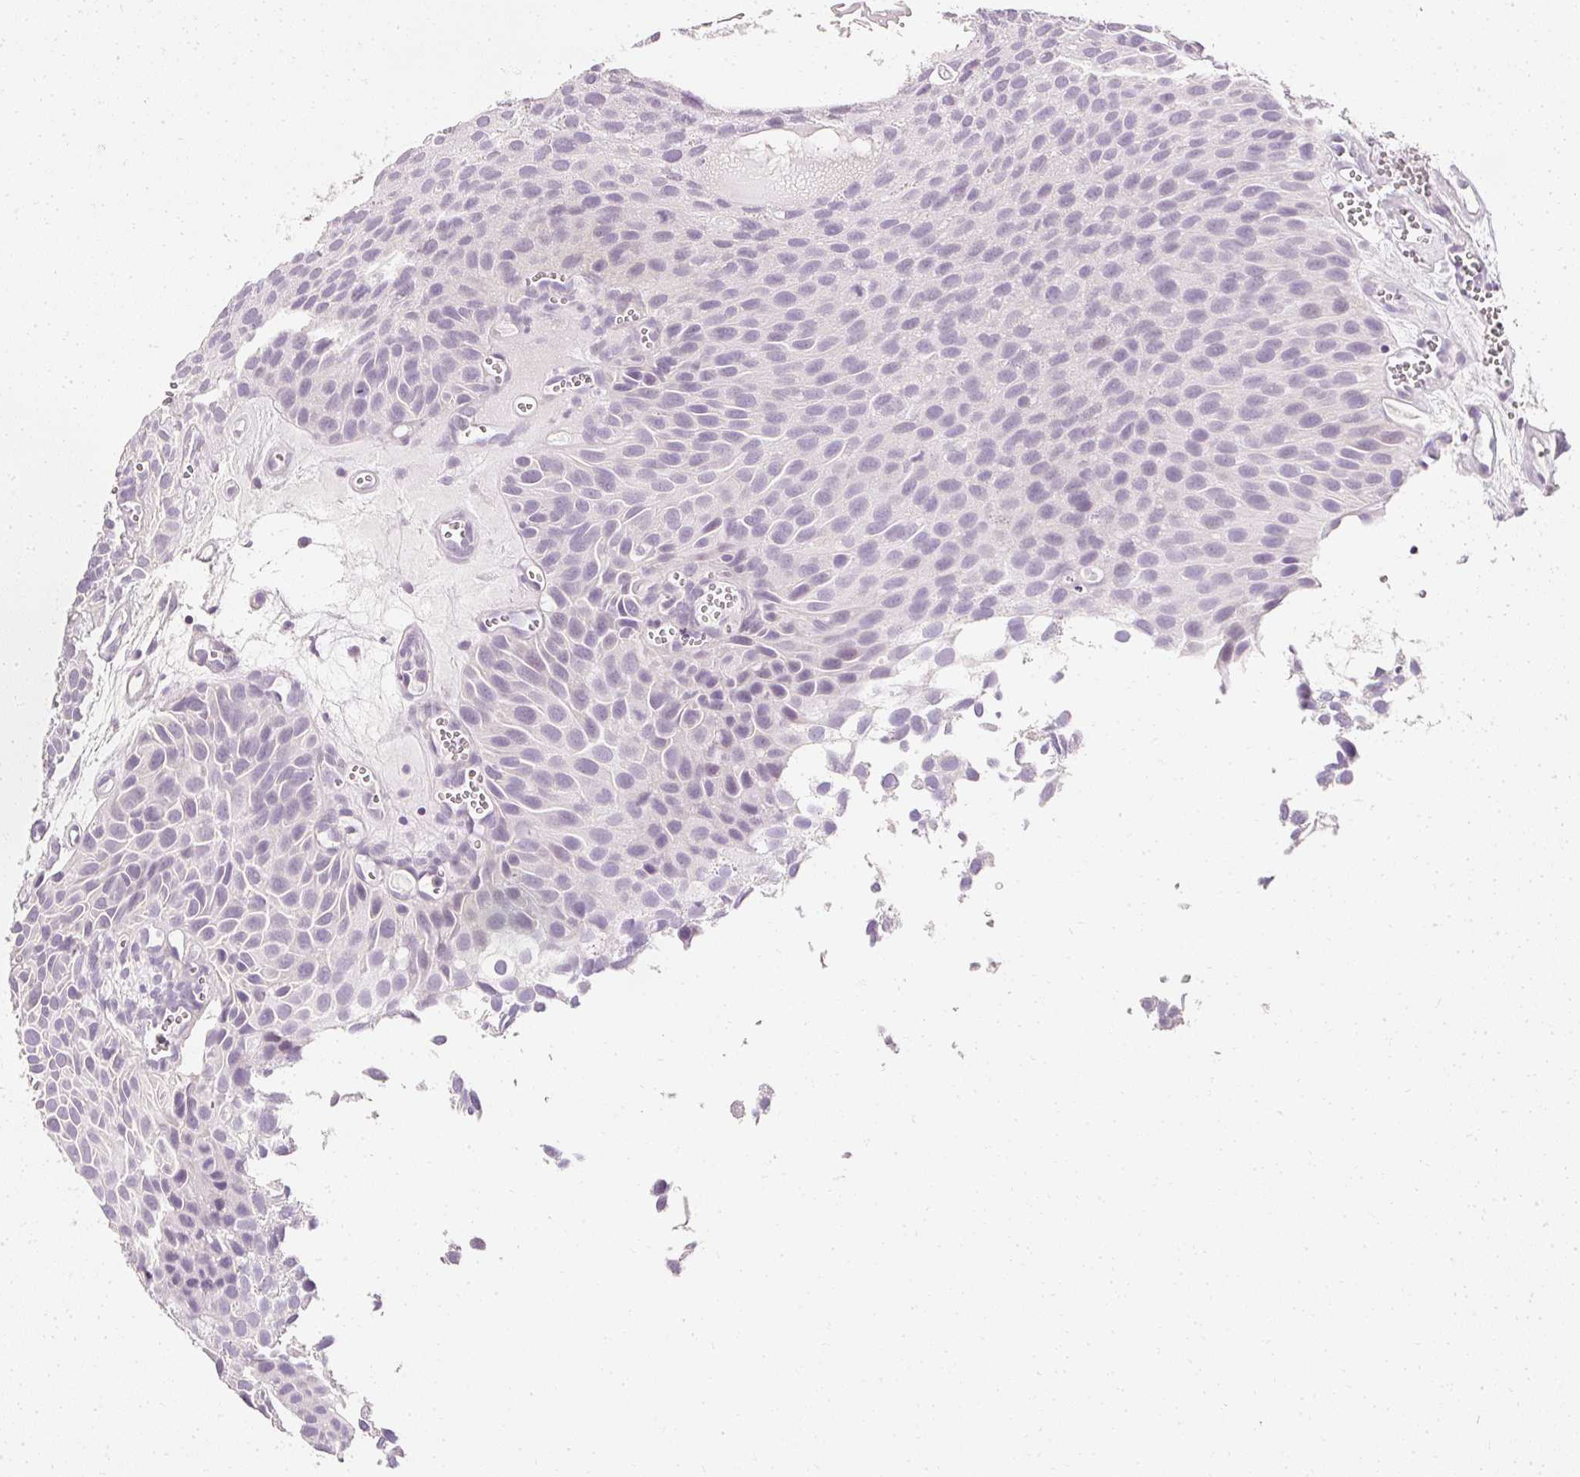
{"staining": {"intensity": "negative", "quantity": "none", "location": "none"}, "tissue": "urothelial cancer", "cell_type": "Tumor cells", "image_type": "cancer", "snomed": [{"axis": "morphology", "description": "Urothelial carcinoma, Low grade"}, {"axis": "topography", "description": "Urinary bladder"}], "caption": "An IHC photomicrograph of urothelial cancer is shown. There is no staining in tumor cells of urothelial cancer. (Brightfield microscopy of DAB (3,3'-diaminobenzidine) IHC at high magnification).", "gene": "ELAVL3", "patient": {"sex": "male", "age": 88}}